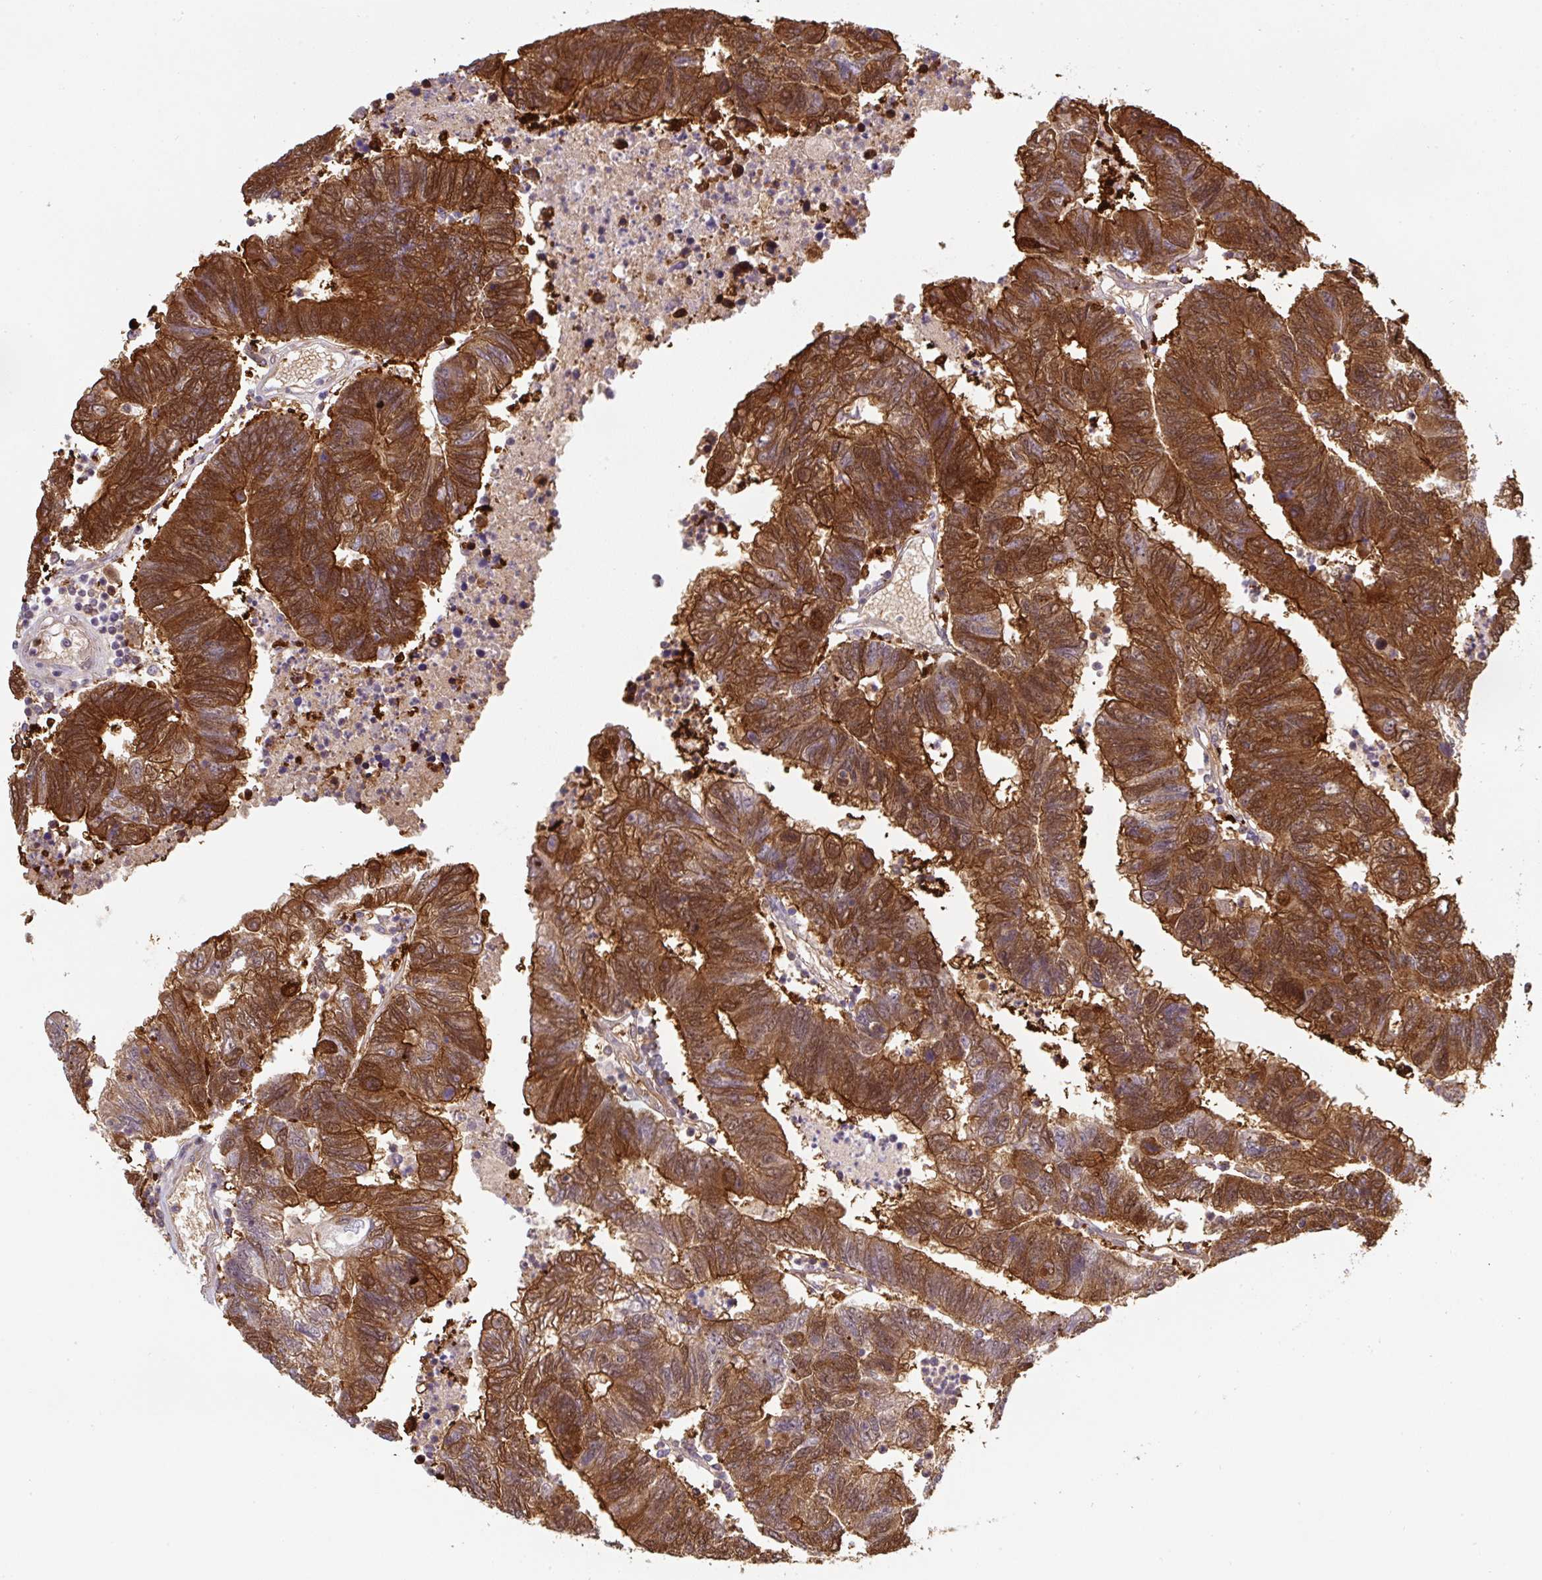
{"staining": {"intensity": "strong", "quantity": ">75%", "location": "cytoplasmic/membranous"}, "tissue": "colorectal cancer", "cell_type": "Tumor cells", "image_type": "cancer", "snomed": [{"axis": "morphology", "description": "Adenocarcinoma, NOS"}, {"axis": "topography", "description": "Colon"}], "caption": "This photomicrograph exhibits colorectal cancer (adenocarcinoma) stained with immunohistochemistry (IHC) to label a protein in brown. The cytoplasmic/membranous of tumor cells show strong positivity for the protein. Nuclei are counter-stained blue.", "gene": "ST13", "patient": {"sex": "female", "age": 48}}